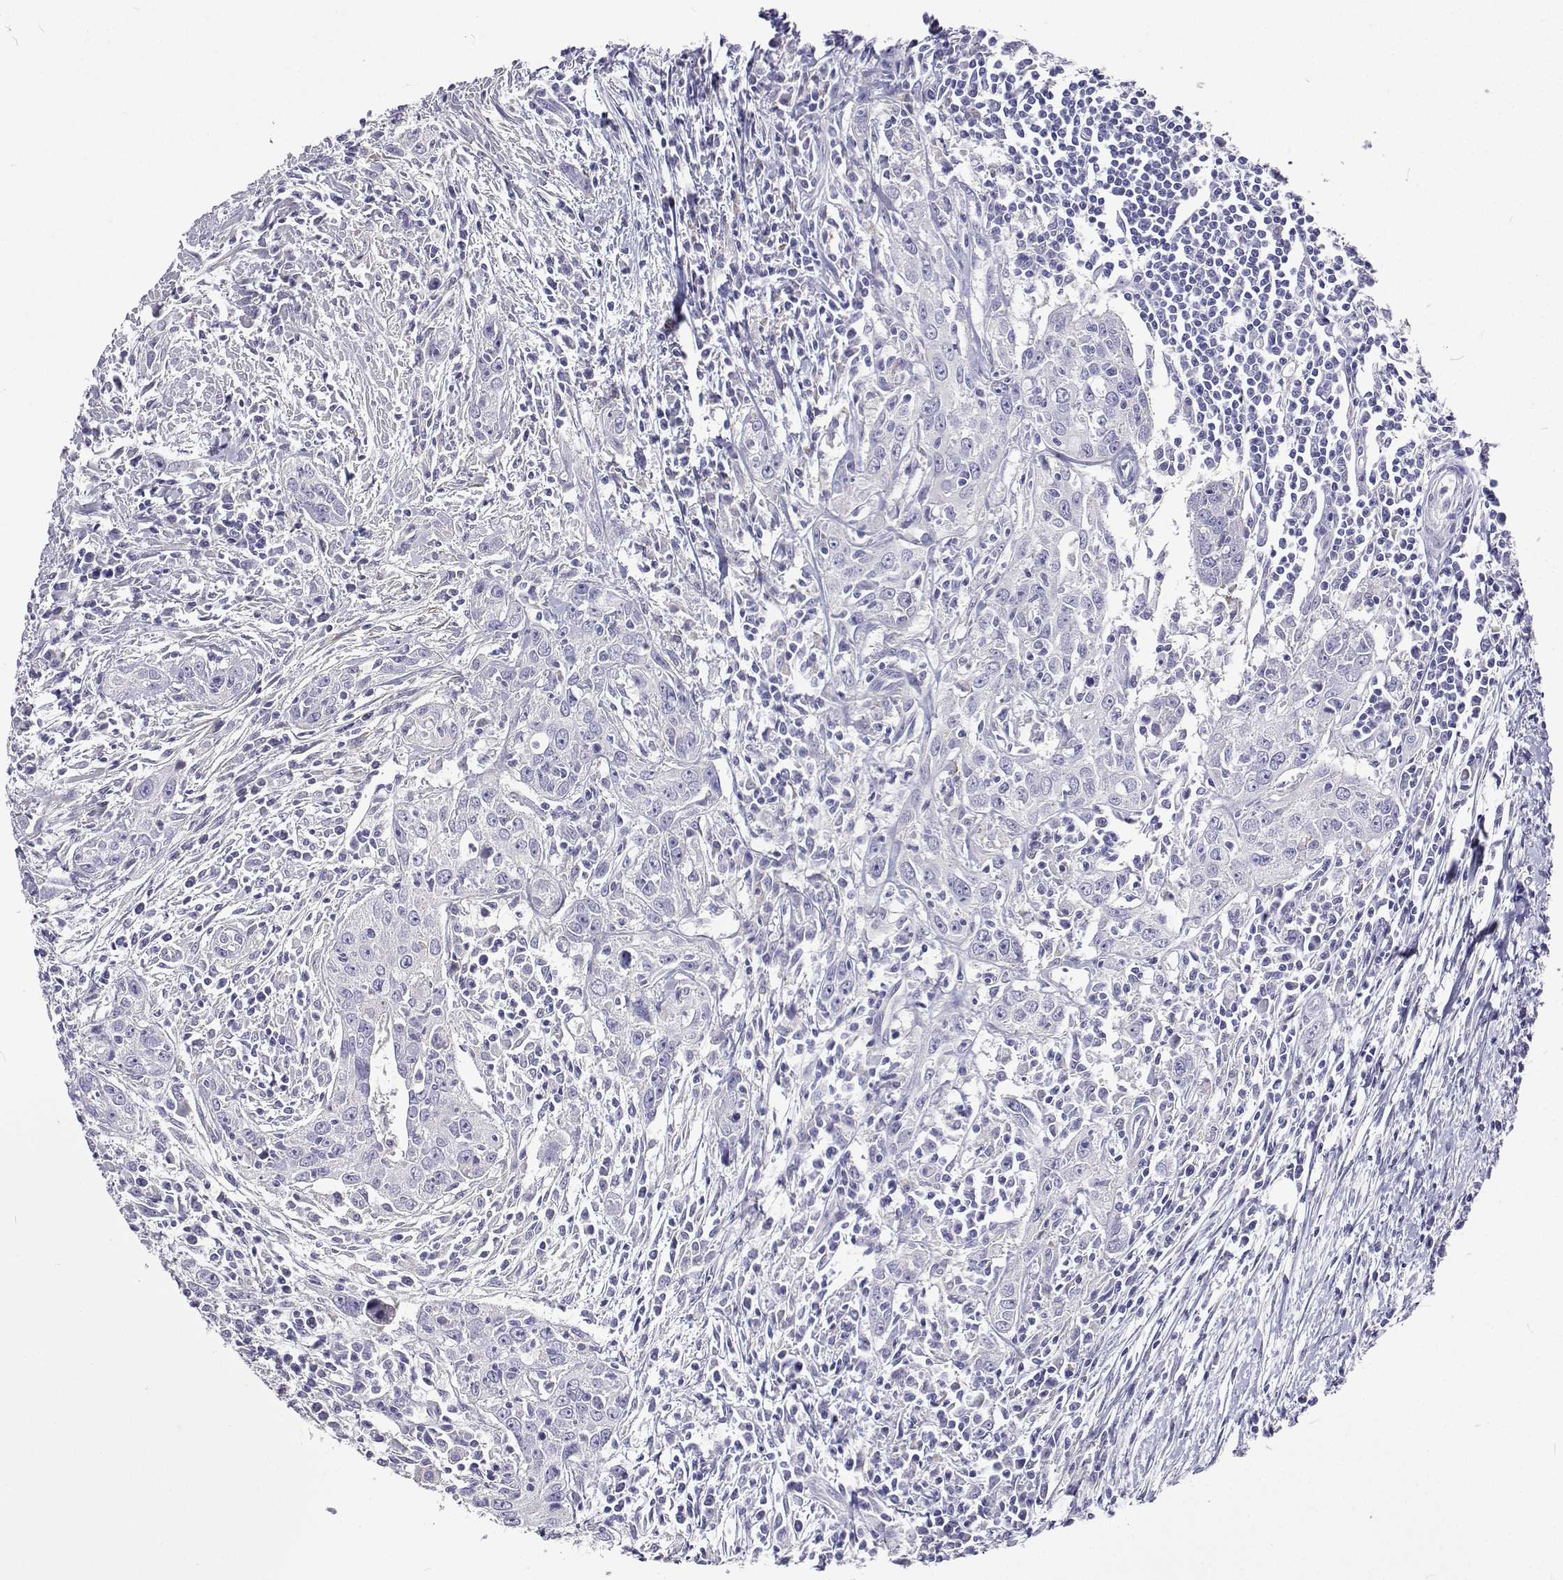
{"staining": {"intensity": "negative", "quantity": "none", "location": "none"}, "tissue": "urothelial cancer", "cell_type": "Tumor cells", "image_type": "cancer", "snomed": [{"axis": "morphology", "description": "Urothelial carcinoma, High grade"}, {"axis": "topography", "description": "Urinary bladder"}], "caption": "This is a image of IHC staining of urothelial carcinoma (high-grade), which shows no expression in tumor cells.", "gene": "LHFPL7", "patient": {"sex": "male", "age": 83}}